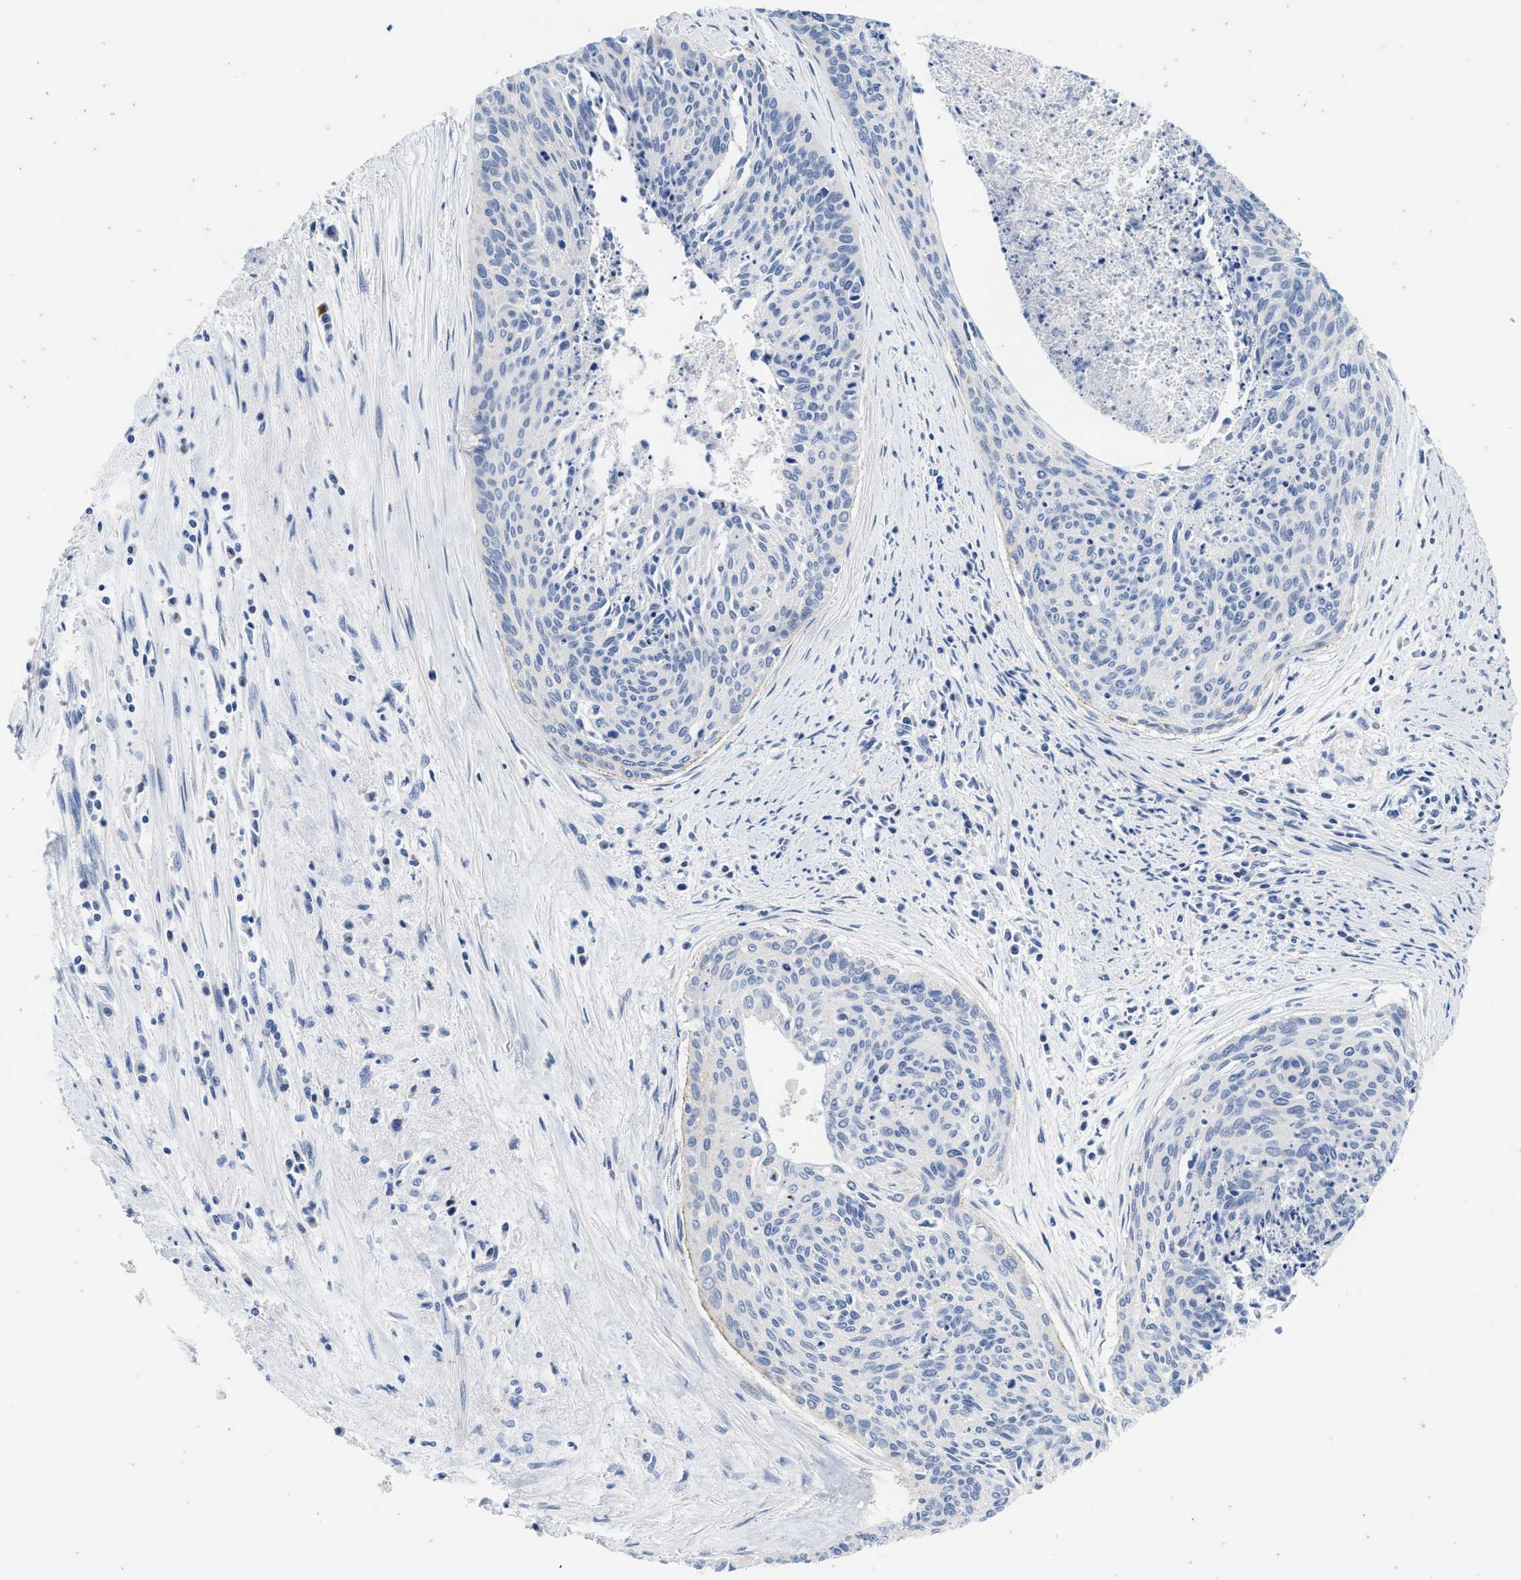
{"staining": {"intensity": "negative", "quantity": "none", "location": "none"}, "tissue": "cervical cancer", "cell_type": "Tumor cells", "image_type": "cancer", "snomed": [{"axis": "morphology", "description": "Squamous cell carcinoma, NOS"}, {"axis": "topography", "description": "Cervix"}], "caption": "An IHC micrograph of squamous cell carcinoma (cervical) is shown. There is no staining in tumor cells of squamous cell carcinoma (cervical).", "gene": "ABCB11", "patient": {"sex": "female", "age": 55}}